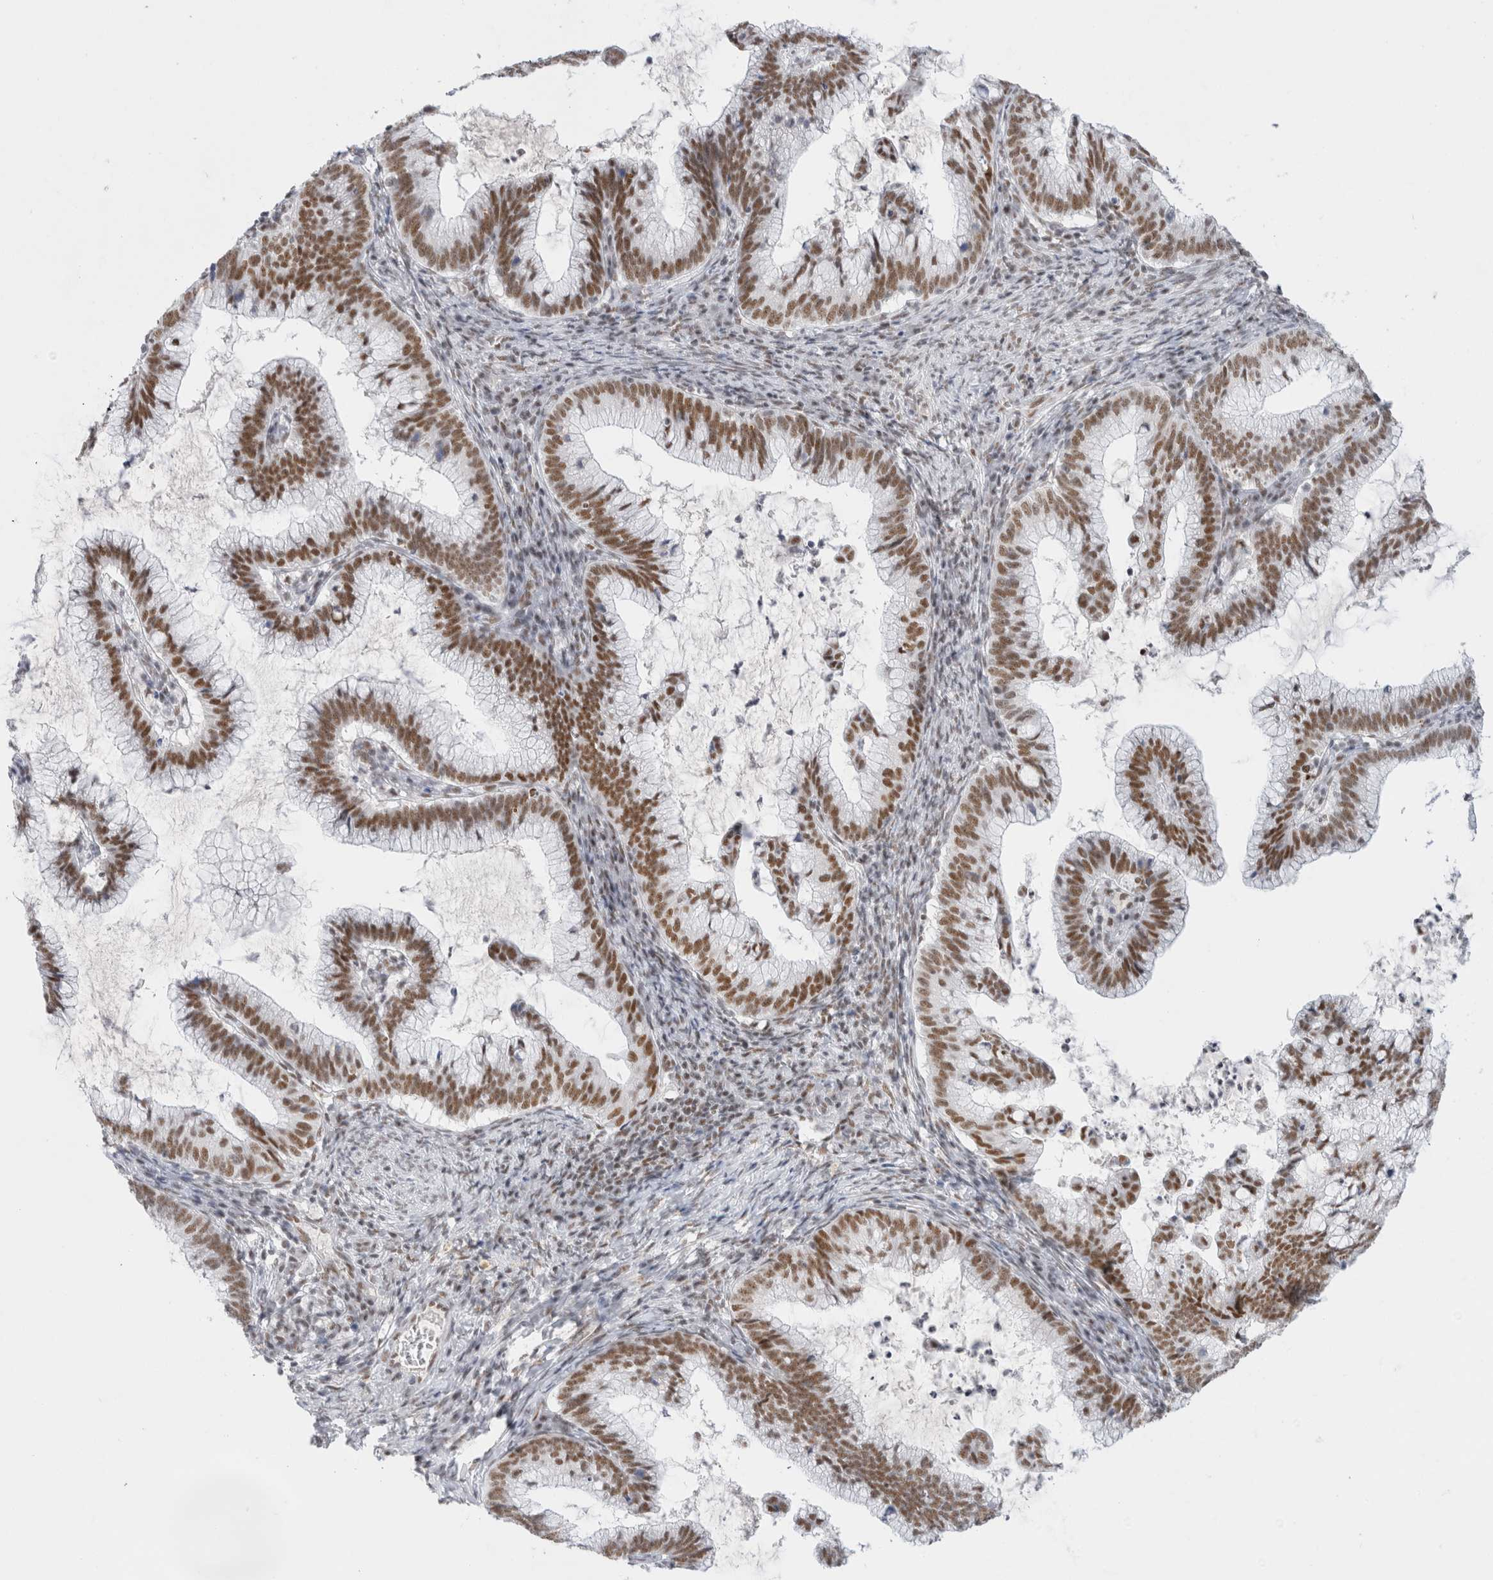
{"staining": {"intensity": "moderate", "quantity": ">75%", "location": "nuclear"}, "tissue": "cervical cancer", "cell_type": "Tumor cells", "image_type": "cancer", "snomed": [{"axis": "morphology", "description": "Adenocarcinoma, NOS"}, {"axis": "topography", "description": "Cervix"}], "caption": "Human adenocarcinoma (cervical) stained for a protein (brown) reveals moderate nuclear positive staining in approximately >75% of tumor cells.", "gene": "COPS7A", "patient": {"sex": "female", "age": 36}}